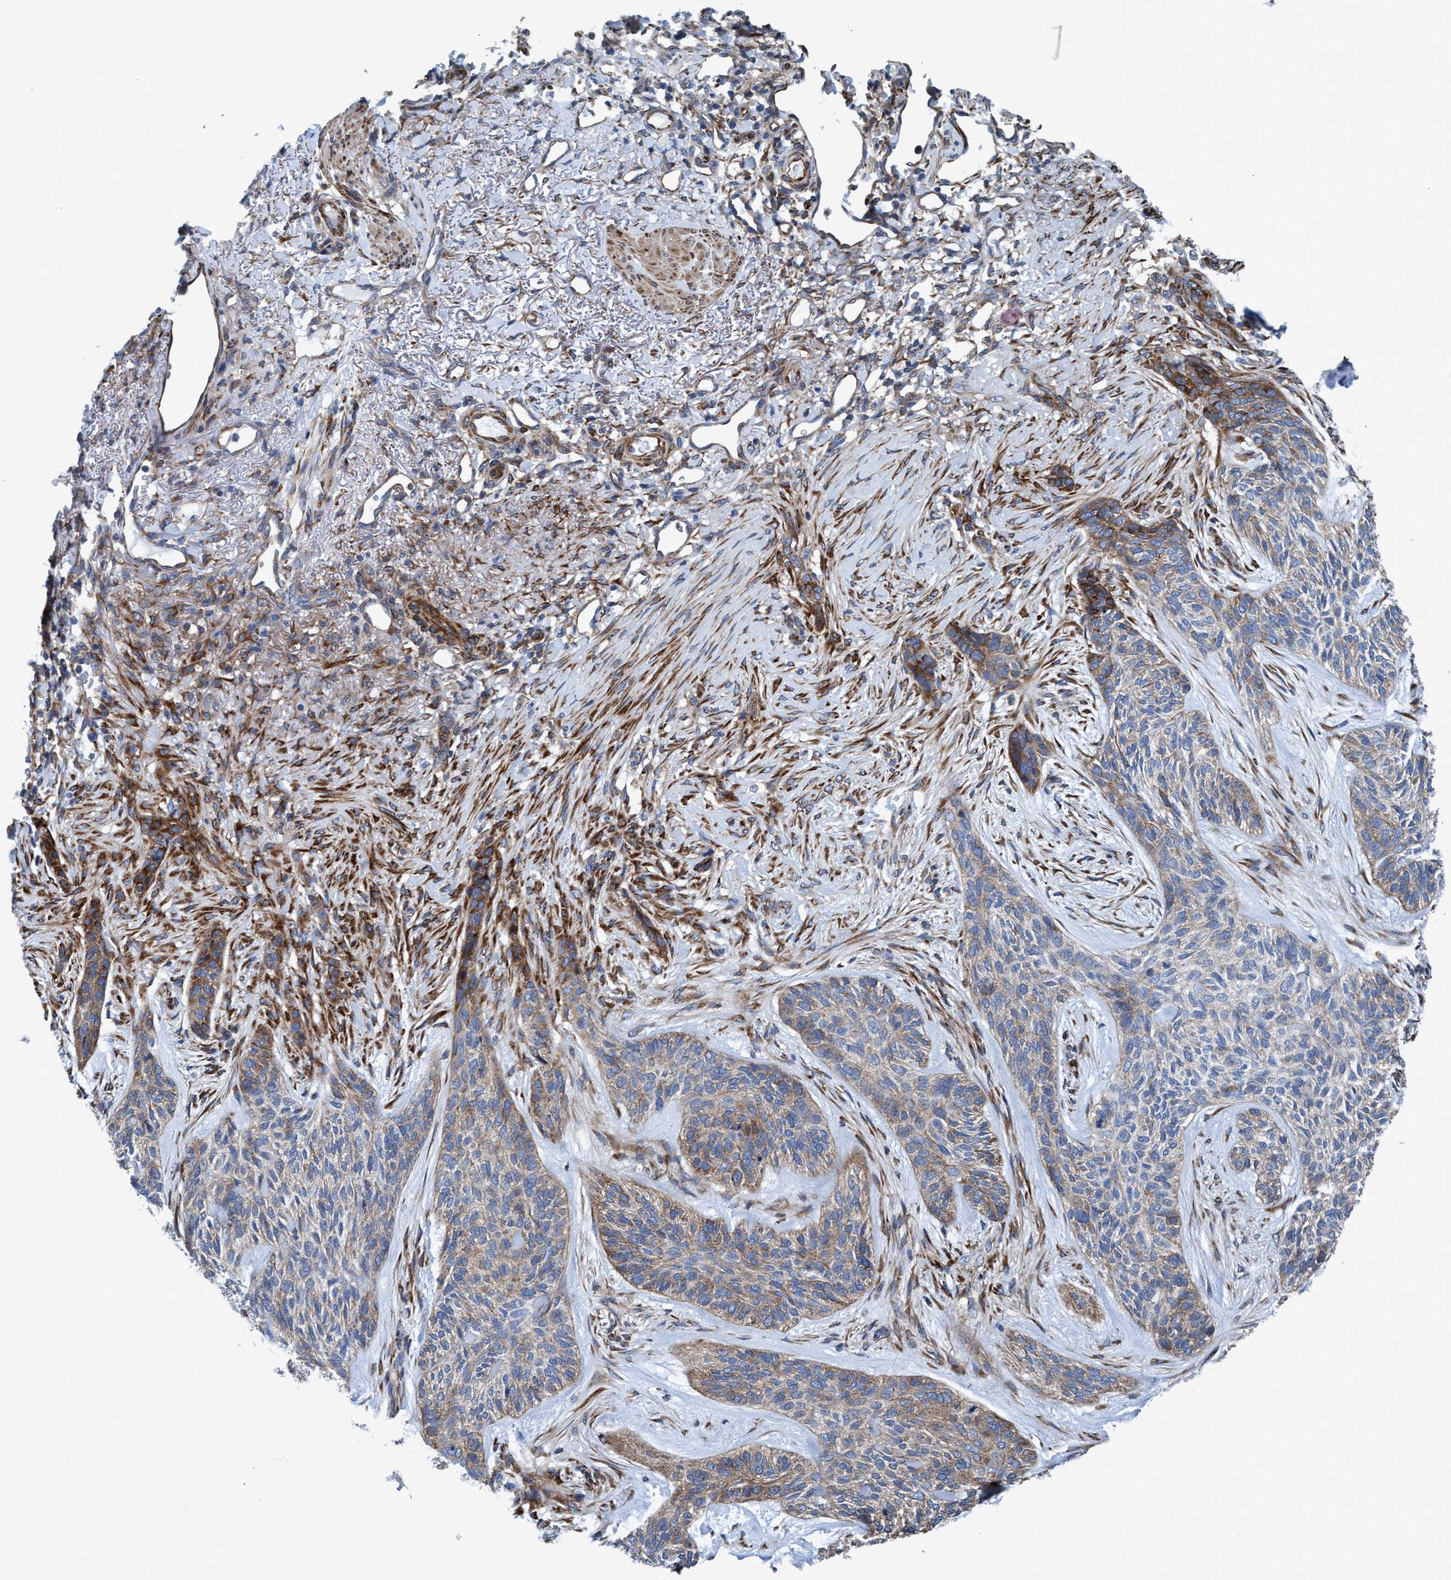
{"staining": {"intensity": "weak", "quantity": "<25%", "location": "cytoplasmic/membranous"}, "tissue": "skin cancer", "cell_type": "Tumor cells", "image_type": "cancer", "snomed": [{"axis": "morphology", "description": "Basal cell carcinoma"}, {"axis": "topography", "description": "Skin"}], "caption": "Immunohistochemistry (IHC) of human skin basal cell carcinoma displays no positivity in tumor cells.", "gene": "NMT1", "patient": {"sex": "male", "age": 55}}